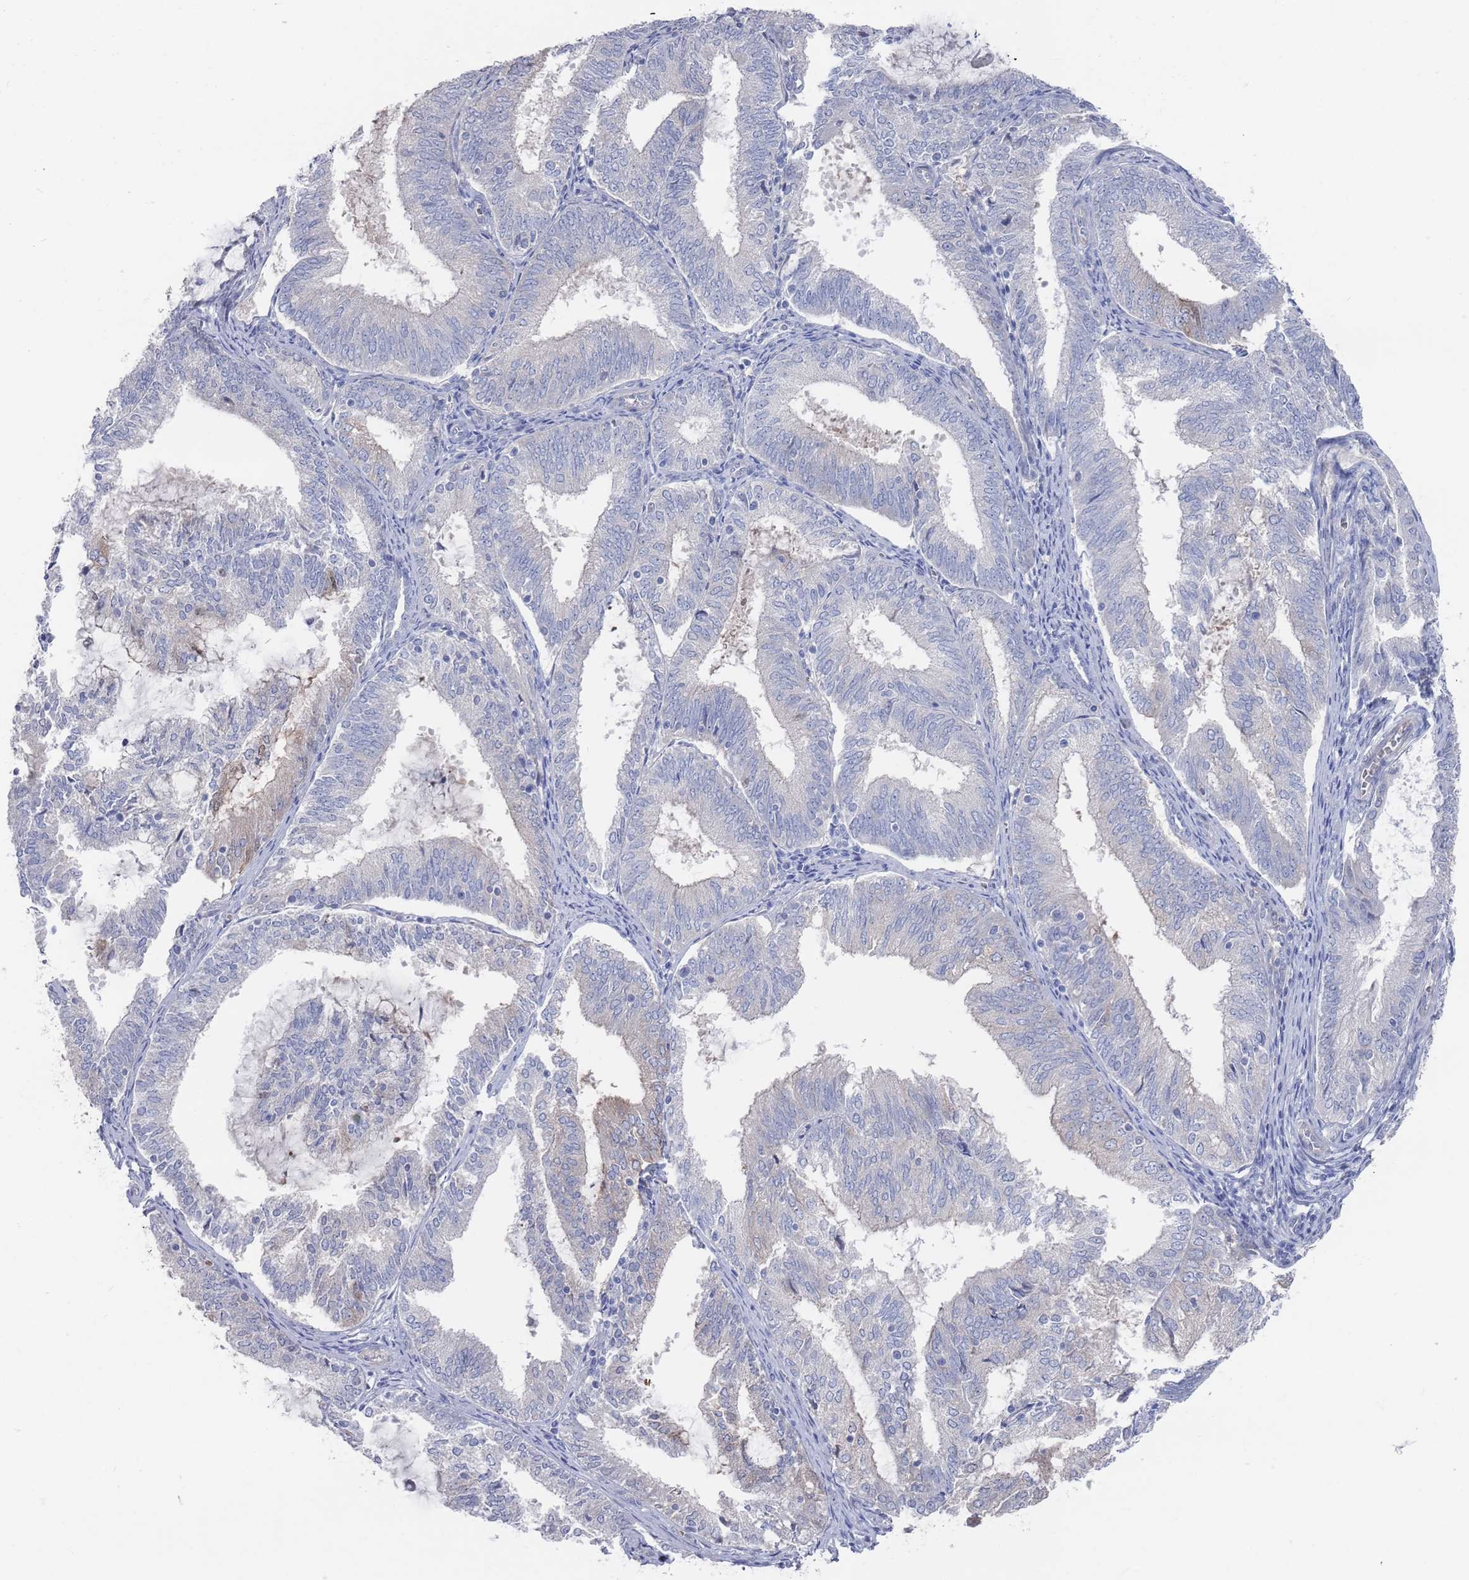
{"staining": {"intensity": "negative", "quantity": "none", "location": "none"}, "tissue": "endometrial cancer", "cell_type": "Tumor cells", "image_type": "cancer", "snomed": [{"axis": "morphology", "description": "Adenocarcinoma, NOS"}, {"axis": "topography", "description": "Endometrium"}], "caption": "There is no significant staining in tumor cells of endometrial adenocarcinoma. (DAB (3,3'-diaminobenzidine) IHC, high magnification).", "gene": "TMCO3", "patient": {"sex": "female", "age": 81}}